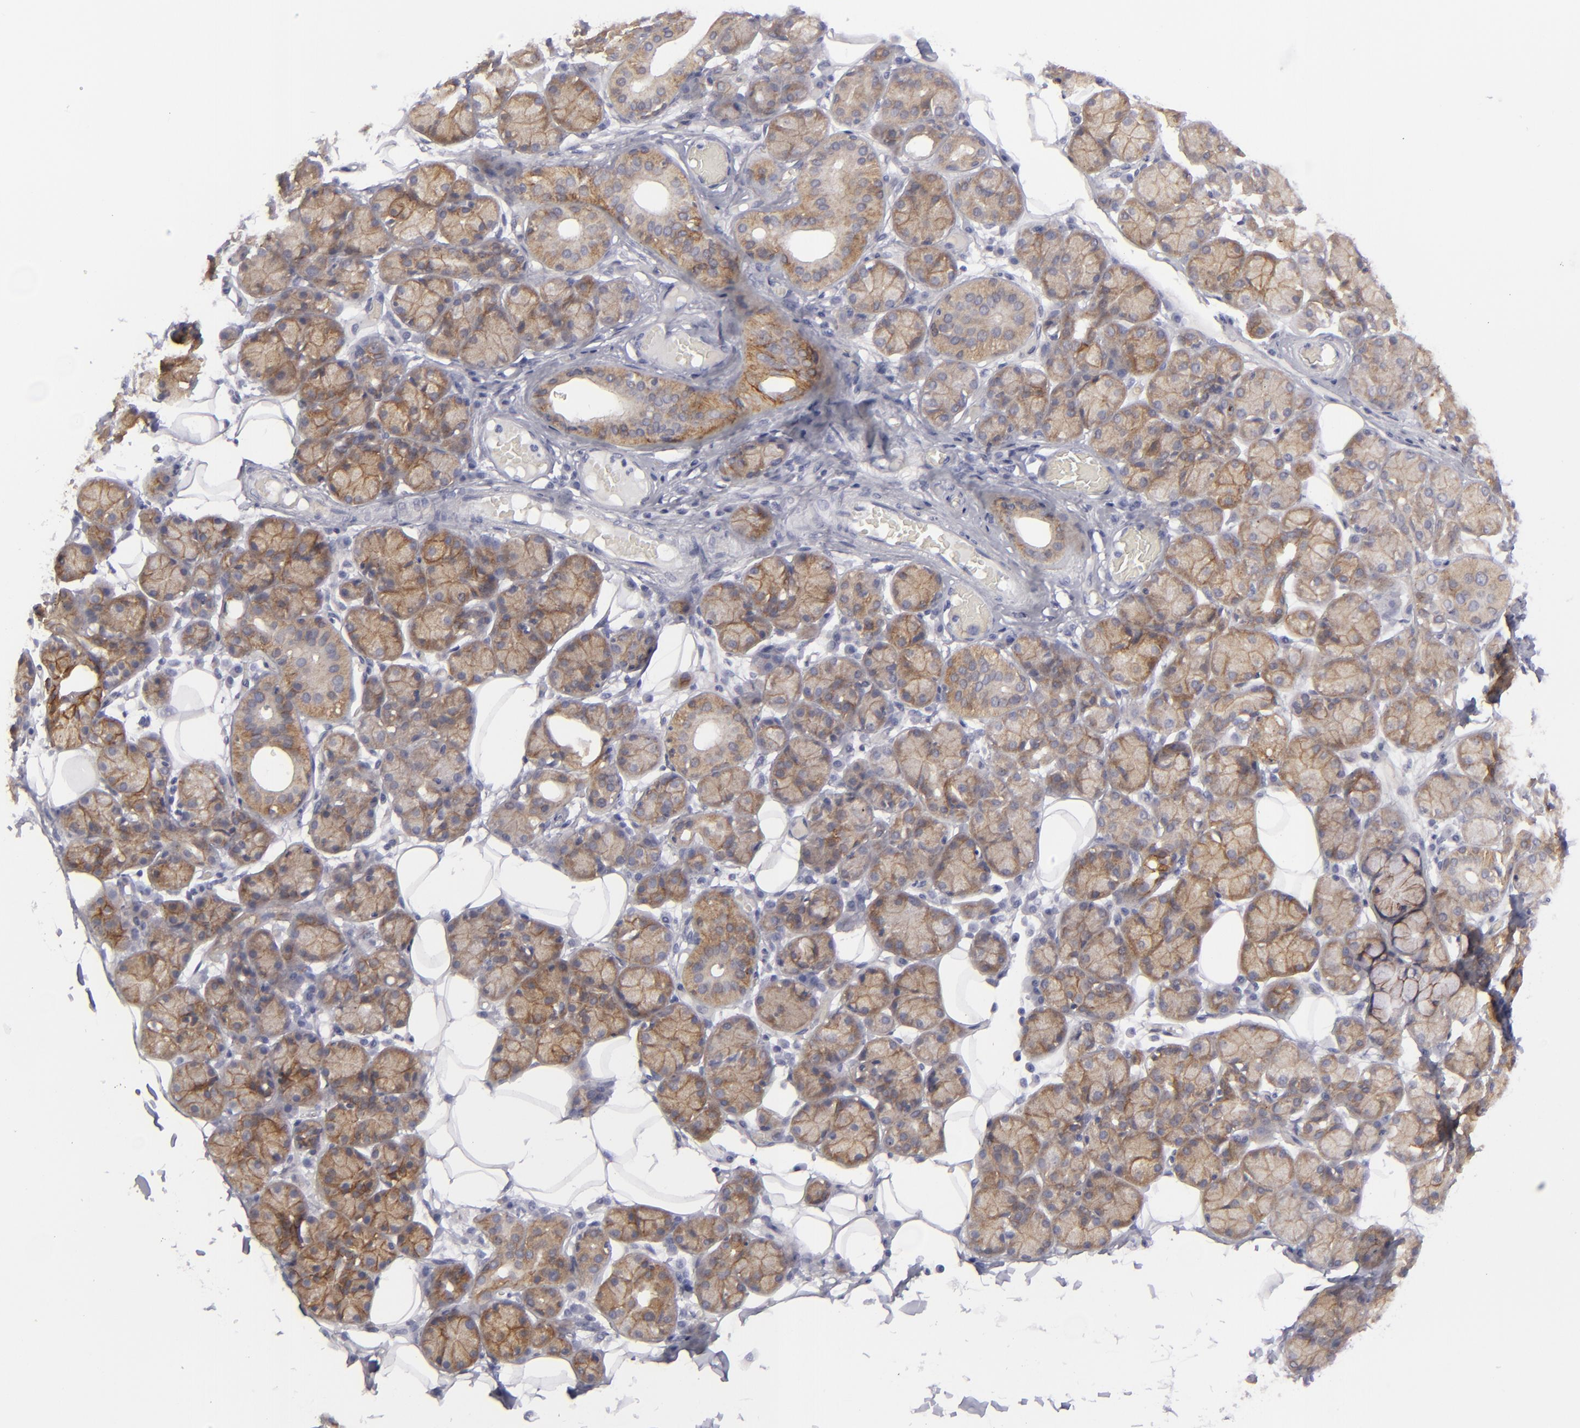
{"staining": {"intensity": "moderate", "quantity": ">75%", "location": "cytoplasmic/membranous"}, "tissue": "salivary gland", "cell_type": "Glandular cells", "image_type": "normal", "snomed": [{"axis": "morphology", "description": "Normal tissue, NOS"}, {"axis": "topography", "description": "Salivary gland"}], "caption": "Immunohistochemistry (IHC) image of benign human salivary gland stained for a protein (brown), which exhibits medium levels of moderate cytoplasmic/membranous expression in approximately >75% of glandular cells.", "gene": "JUP", "patient": {"sex": "male", "age": 54}}